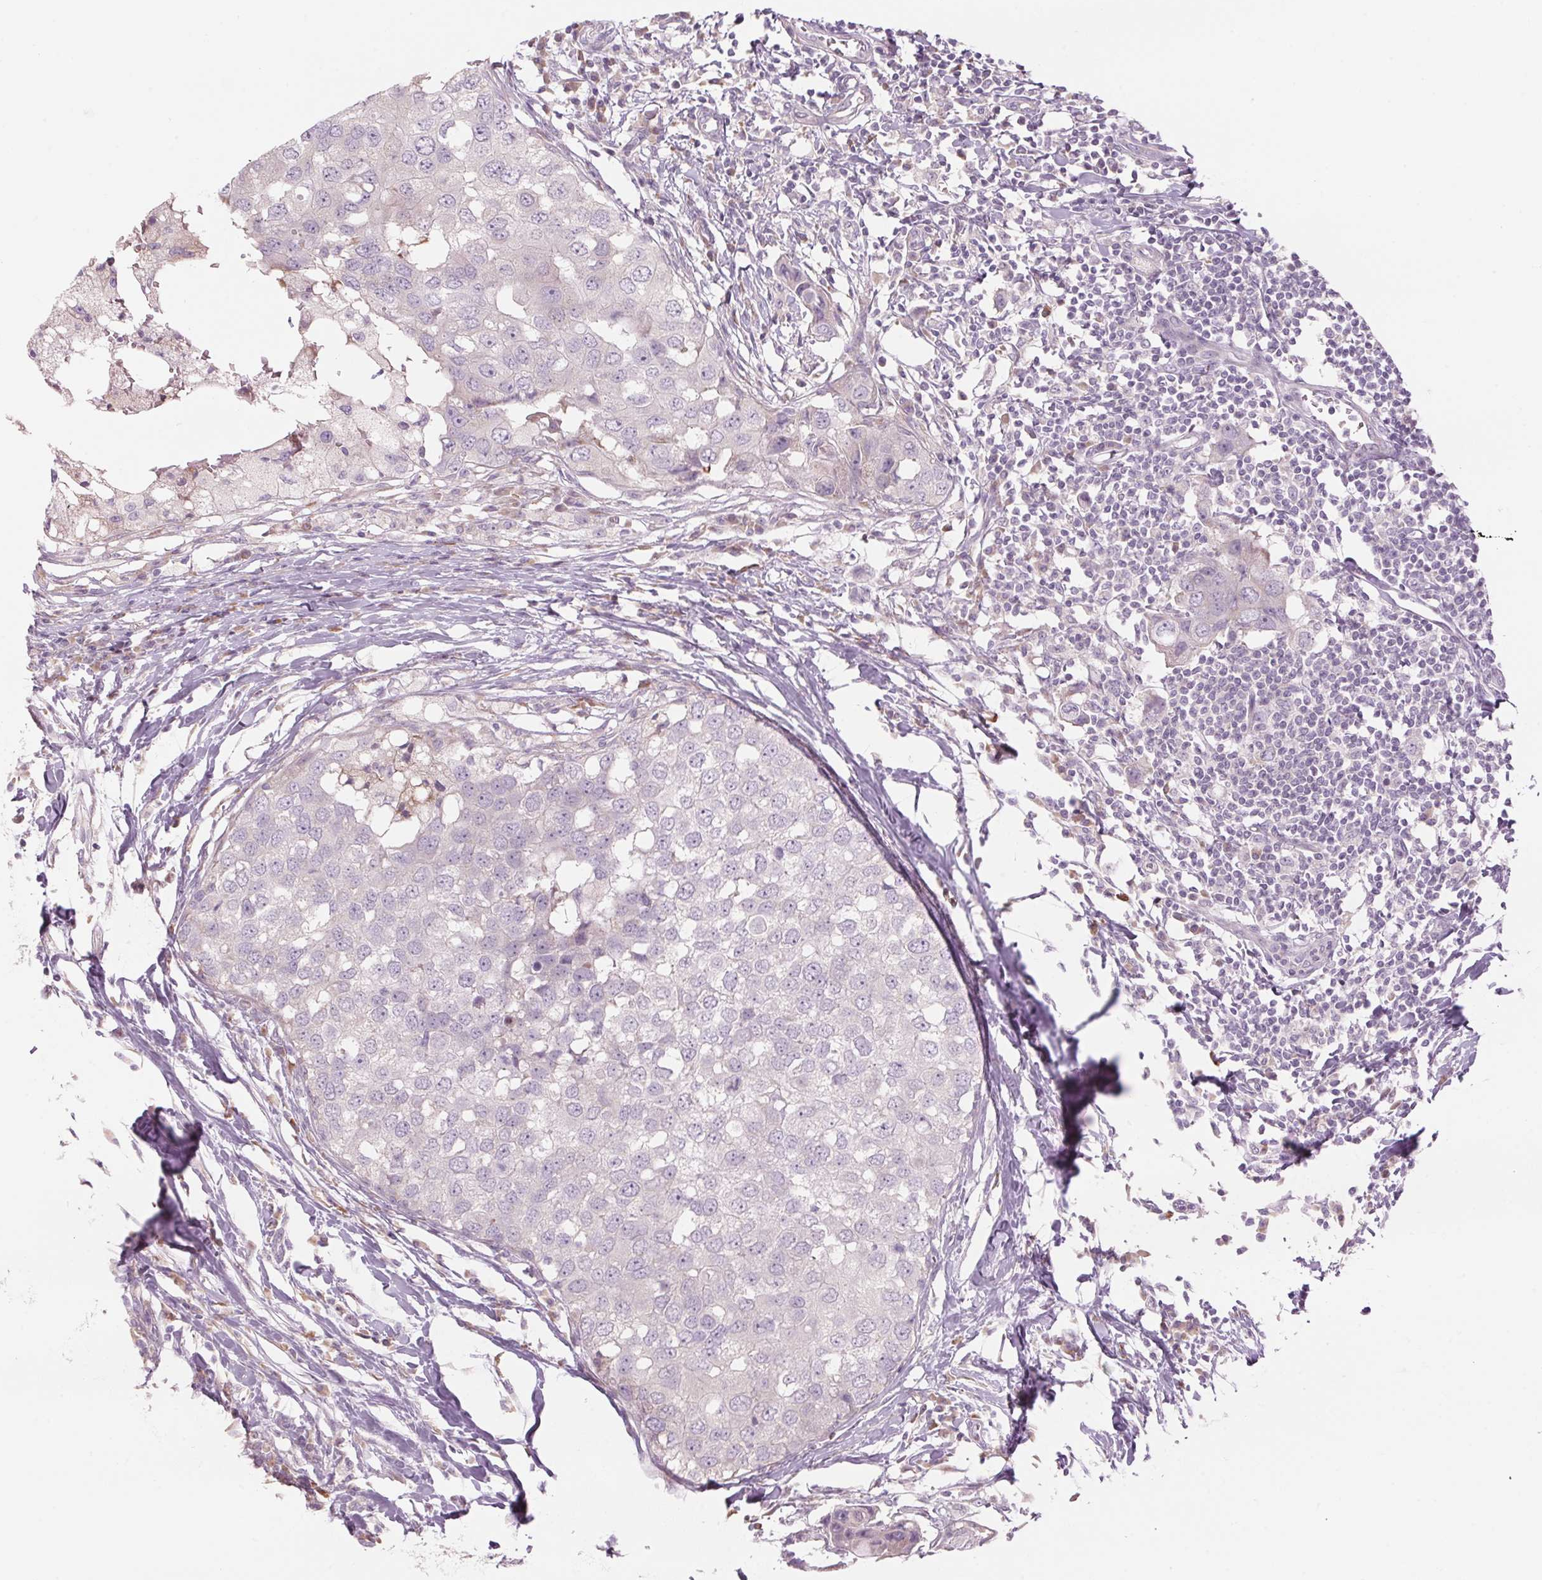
{"staining": {"intensity": "negative", "quantity": "none", "location": "none"}, "tissue": "breast cancer", "cell_type": "Tumor cells", "image_type": "cancer", "snomed": [{"axis": "morphology", "description": "Duct carcinoma"}, {"axis": "topography", "description": "Breast"}], "caption": "Immunohistochemistry (IHC) of intraductal carcinoma (breast) exhibits no expression in tumor cells.", "gene": "GNMT", "patient": {"sex": "female", "age": 27}}